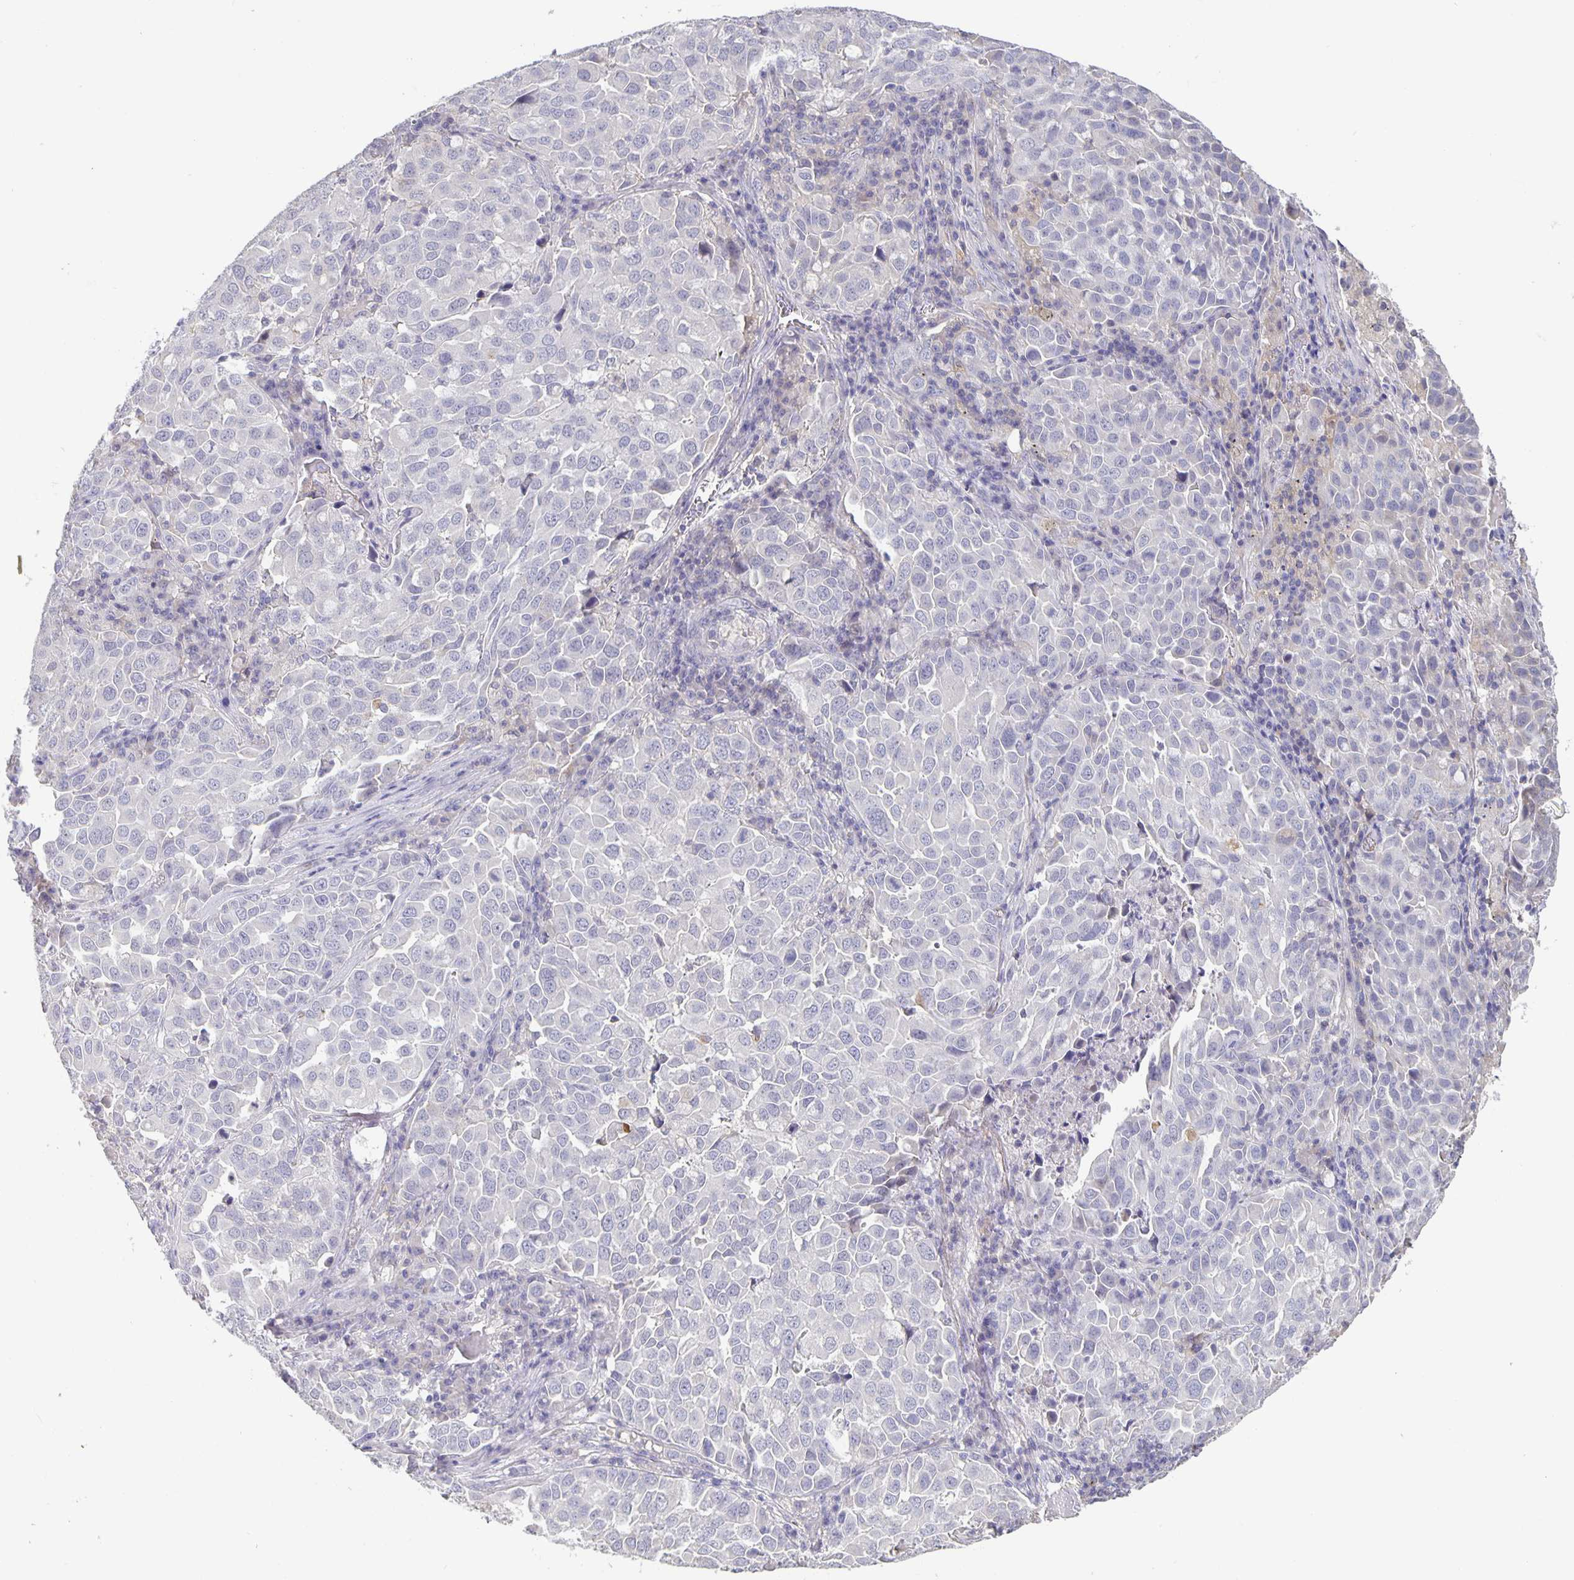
{"staining": {"intensity": "negative", "quantity": "none", "location": "none"}, "tissue": "lung cancer", "cell_type": "Tumor cells", "image_type": "cancer", "snomed": [{"axis": "morphology", "description": "Adenocarcinoma, NOS"}, {"axis": "morphology", "description": "Adenocarcinoma, metastatic, NOS"}, {"axis": "topography", "description": "Lymph node"}, {"axis": "topography", "description": "Lung"}], "caption": "Tumor cells show no significant positivity in lung cancer. The staining was performed using DAB to visualize the protein expression in brown, while the nuclei were stained in blue with hematoxylin (Magnification: 20x).", "gene": "GDF15", "patient": {"sex": "female", "age": 65}}